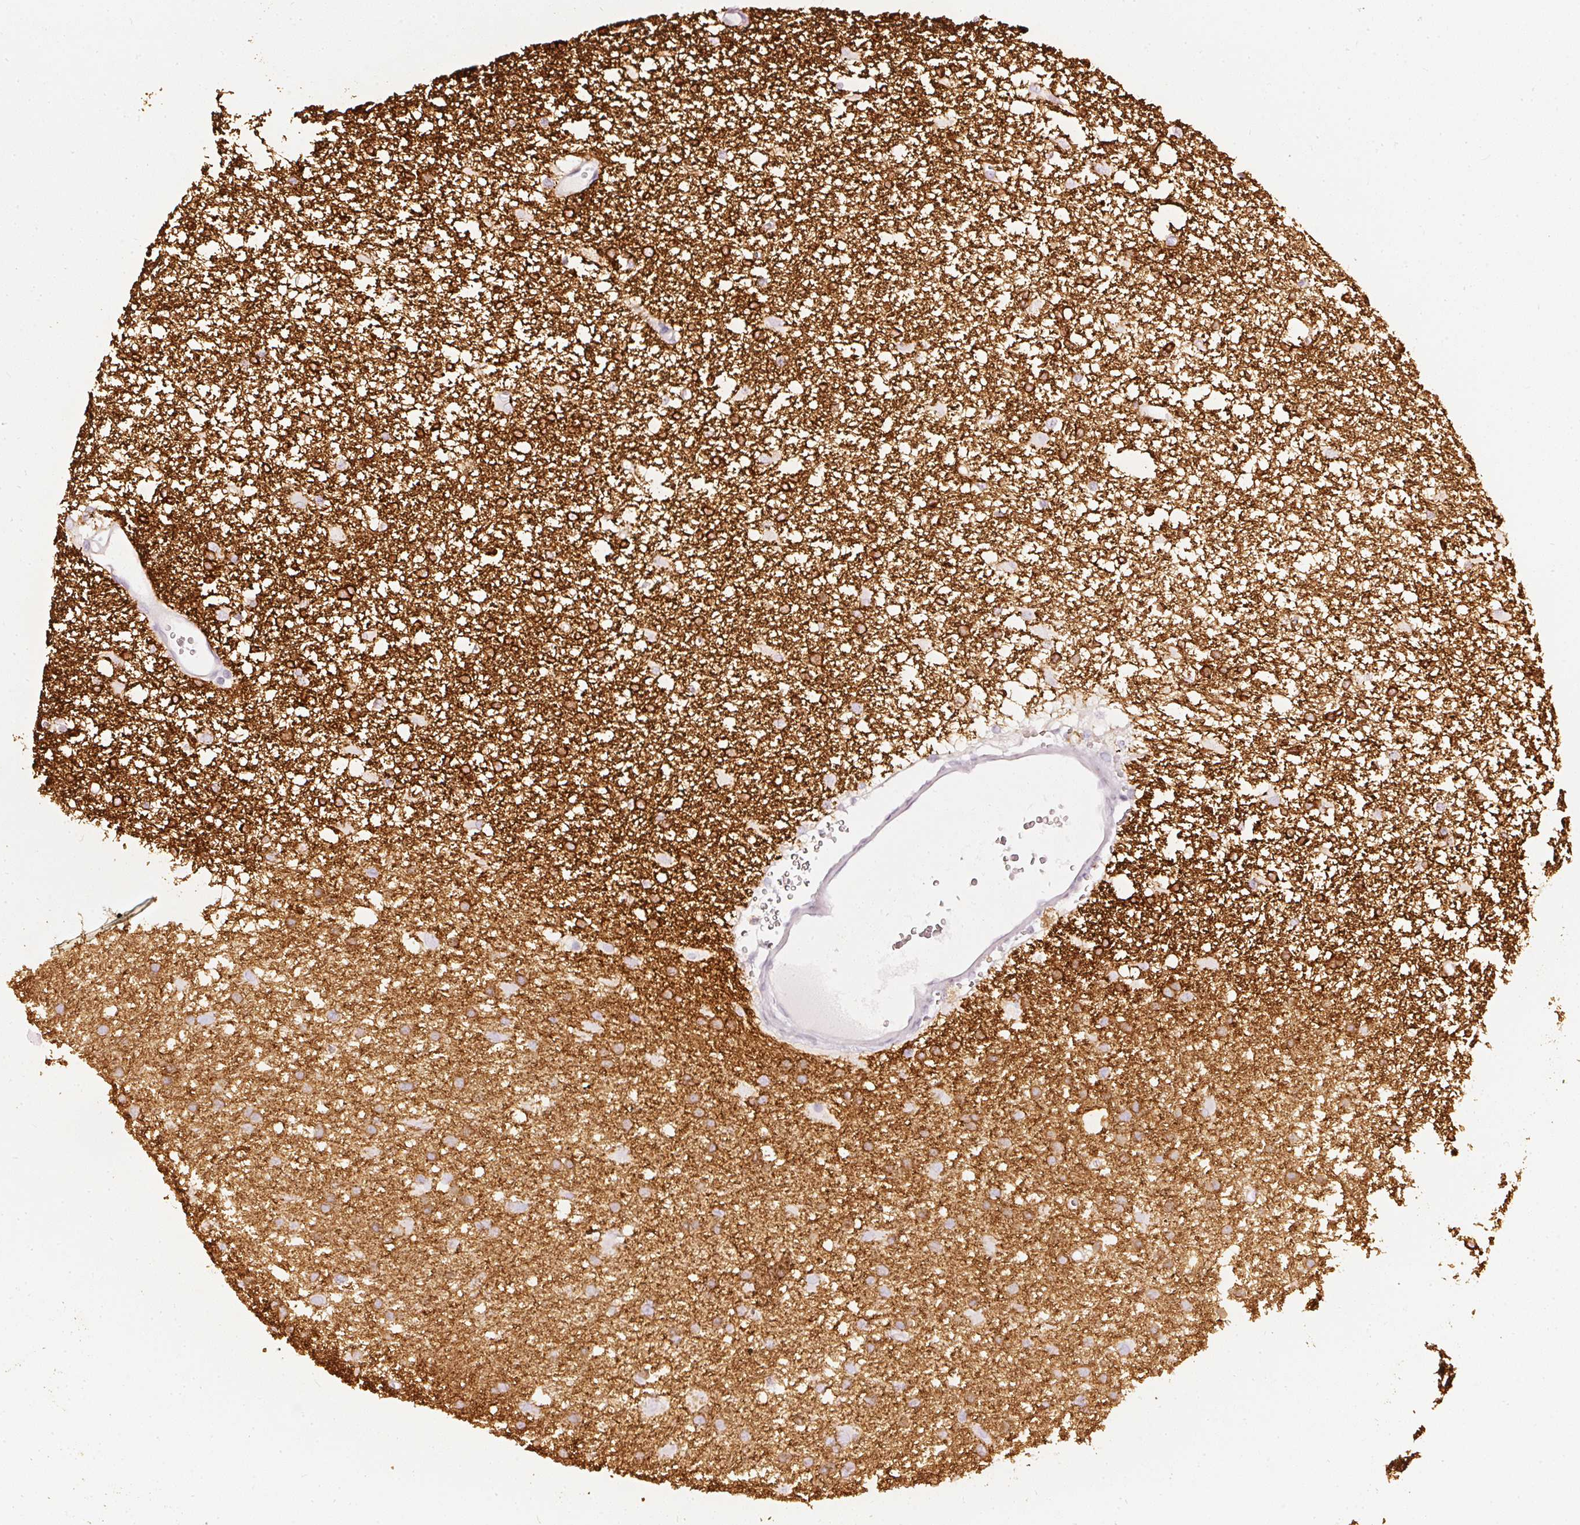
{"staining": {"intensity": "strong", "quantity": "25%-75%", "location": "cytoplasmic/membranous"}, "tissue": "glioma", "cell_type": "Tumor cells", "image_type": "cancer", "snomed": [{"axis": "morphology", "description": "Glioma, malignant, High grade"}, {"axis": "topography", "description": "Brain"}], "caption": "IHC histopathology image of glioma stained for a protein (brown), which reveals high levels of strong cytoplasmic/membranous staining in approximately 25%-75% of tumor cells.", "gene": "CNP", "patient": {"sex": "male", "age": 48}}